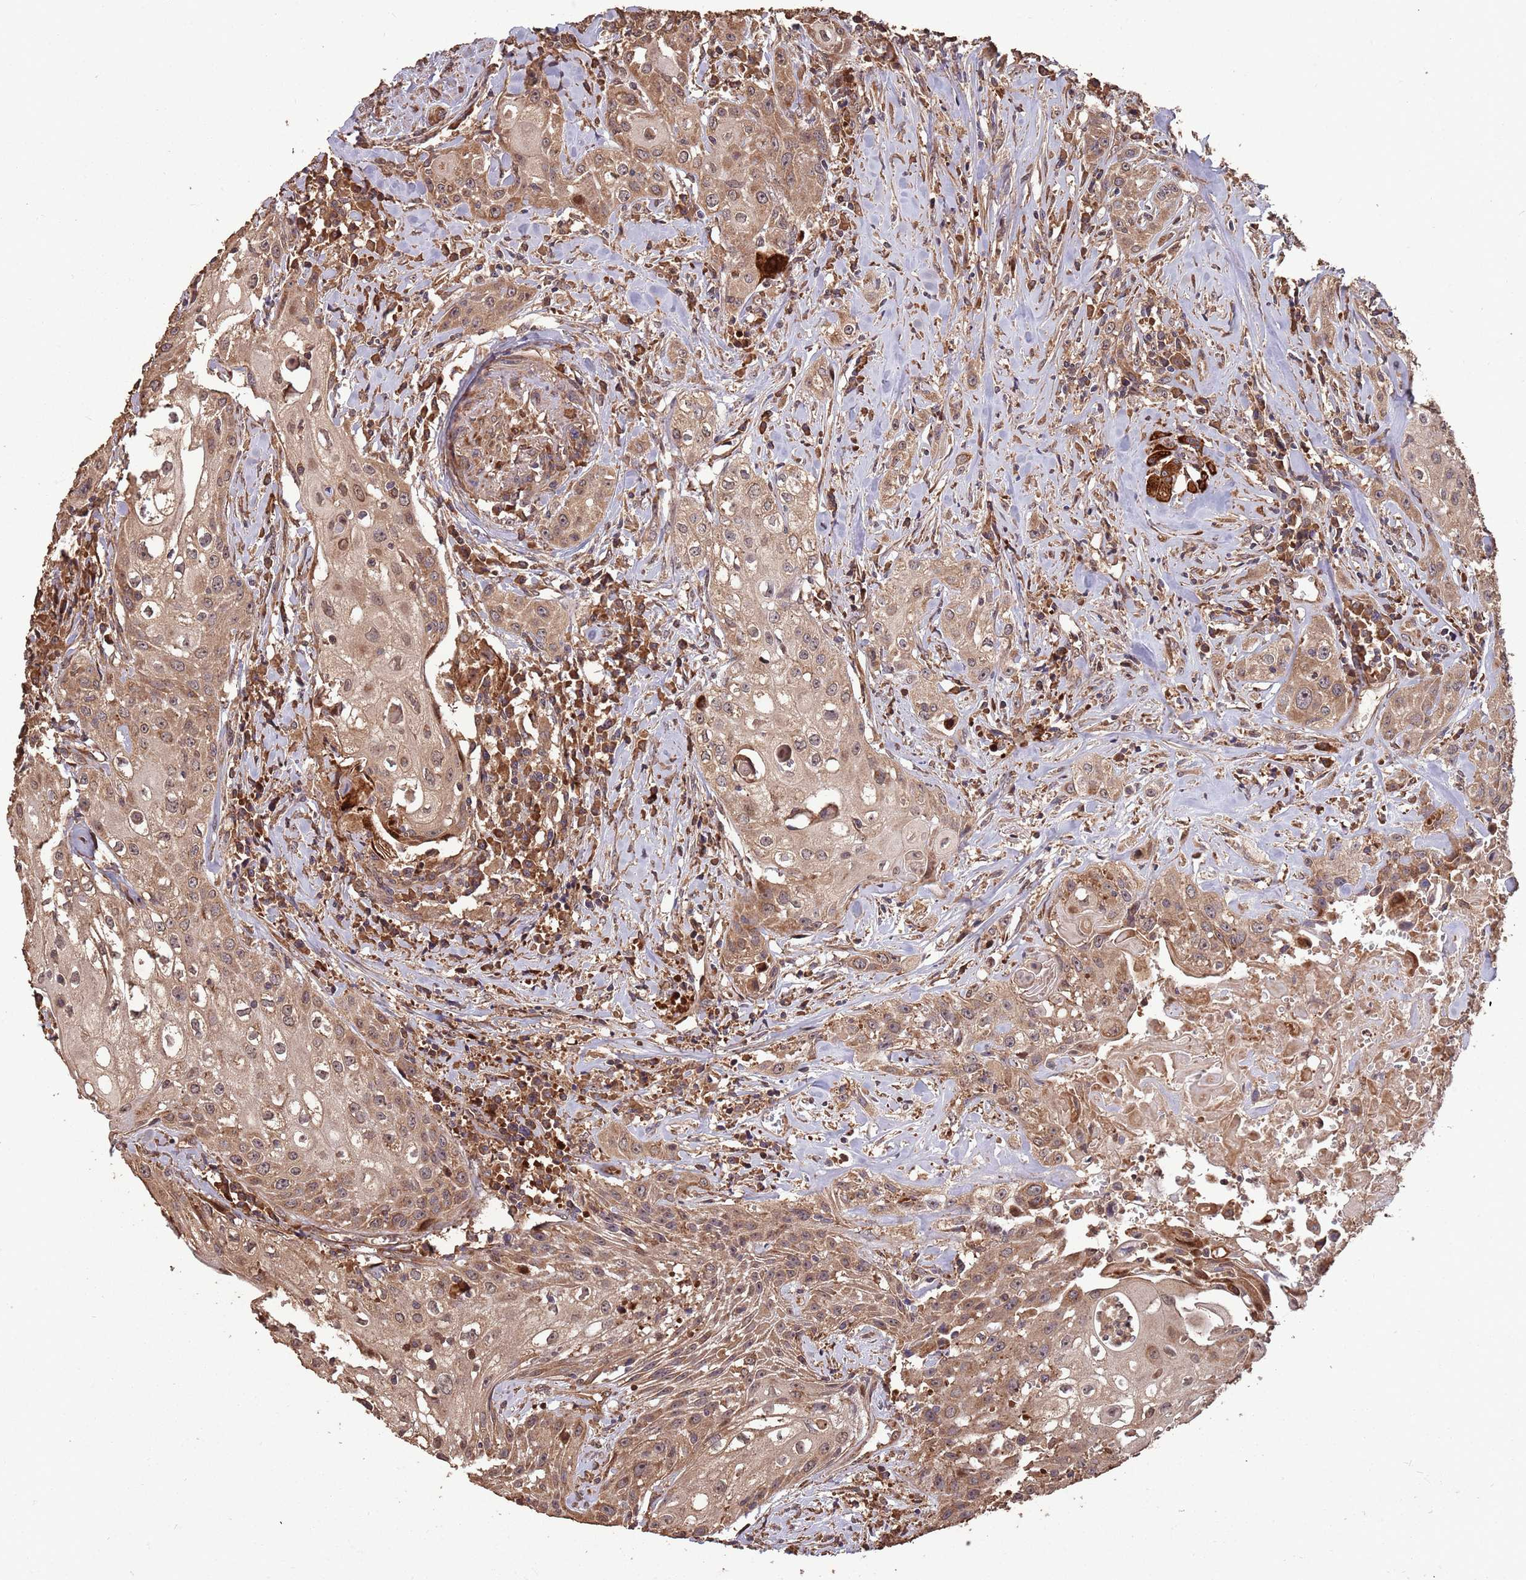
{"staining": {"intensity": "moderate", "quantity": ">75%", "location": "cytoplasmic/membranous,nuclear"}, "tissue": "head and neck cancer", "cell_type": "Tumor cells", "image_type": "cancer", "snomed": [{"axis": "morphology", "description": "Squamous cell carcinoma, NOS"}, {"axis": "topography", "description": "Oral tissue"}, {"axis": "topography", "description": "Head-Neck"}], "caption": "This photomicrograph exhibits immunohistochemistry (IHC) staining of head and neck cancer, with medium moderate cytoplasmic/membranous and nuclear positivity in about >75% of tumor cells.", "gene": "ZNF428", "patient": {"sex": "female", "age": 82}}